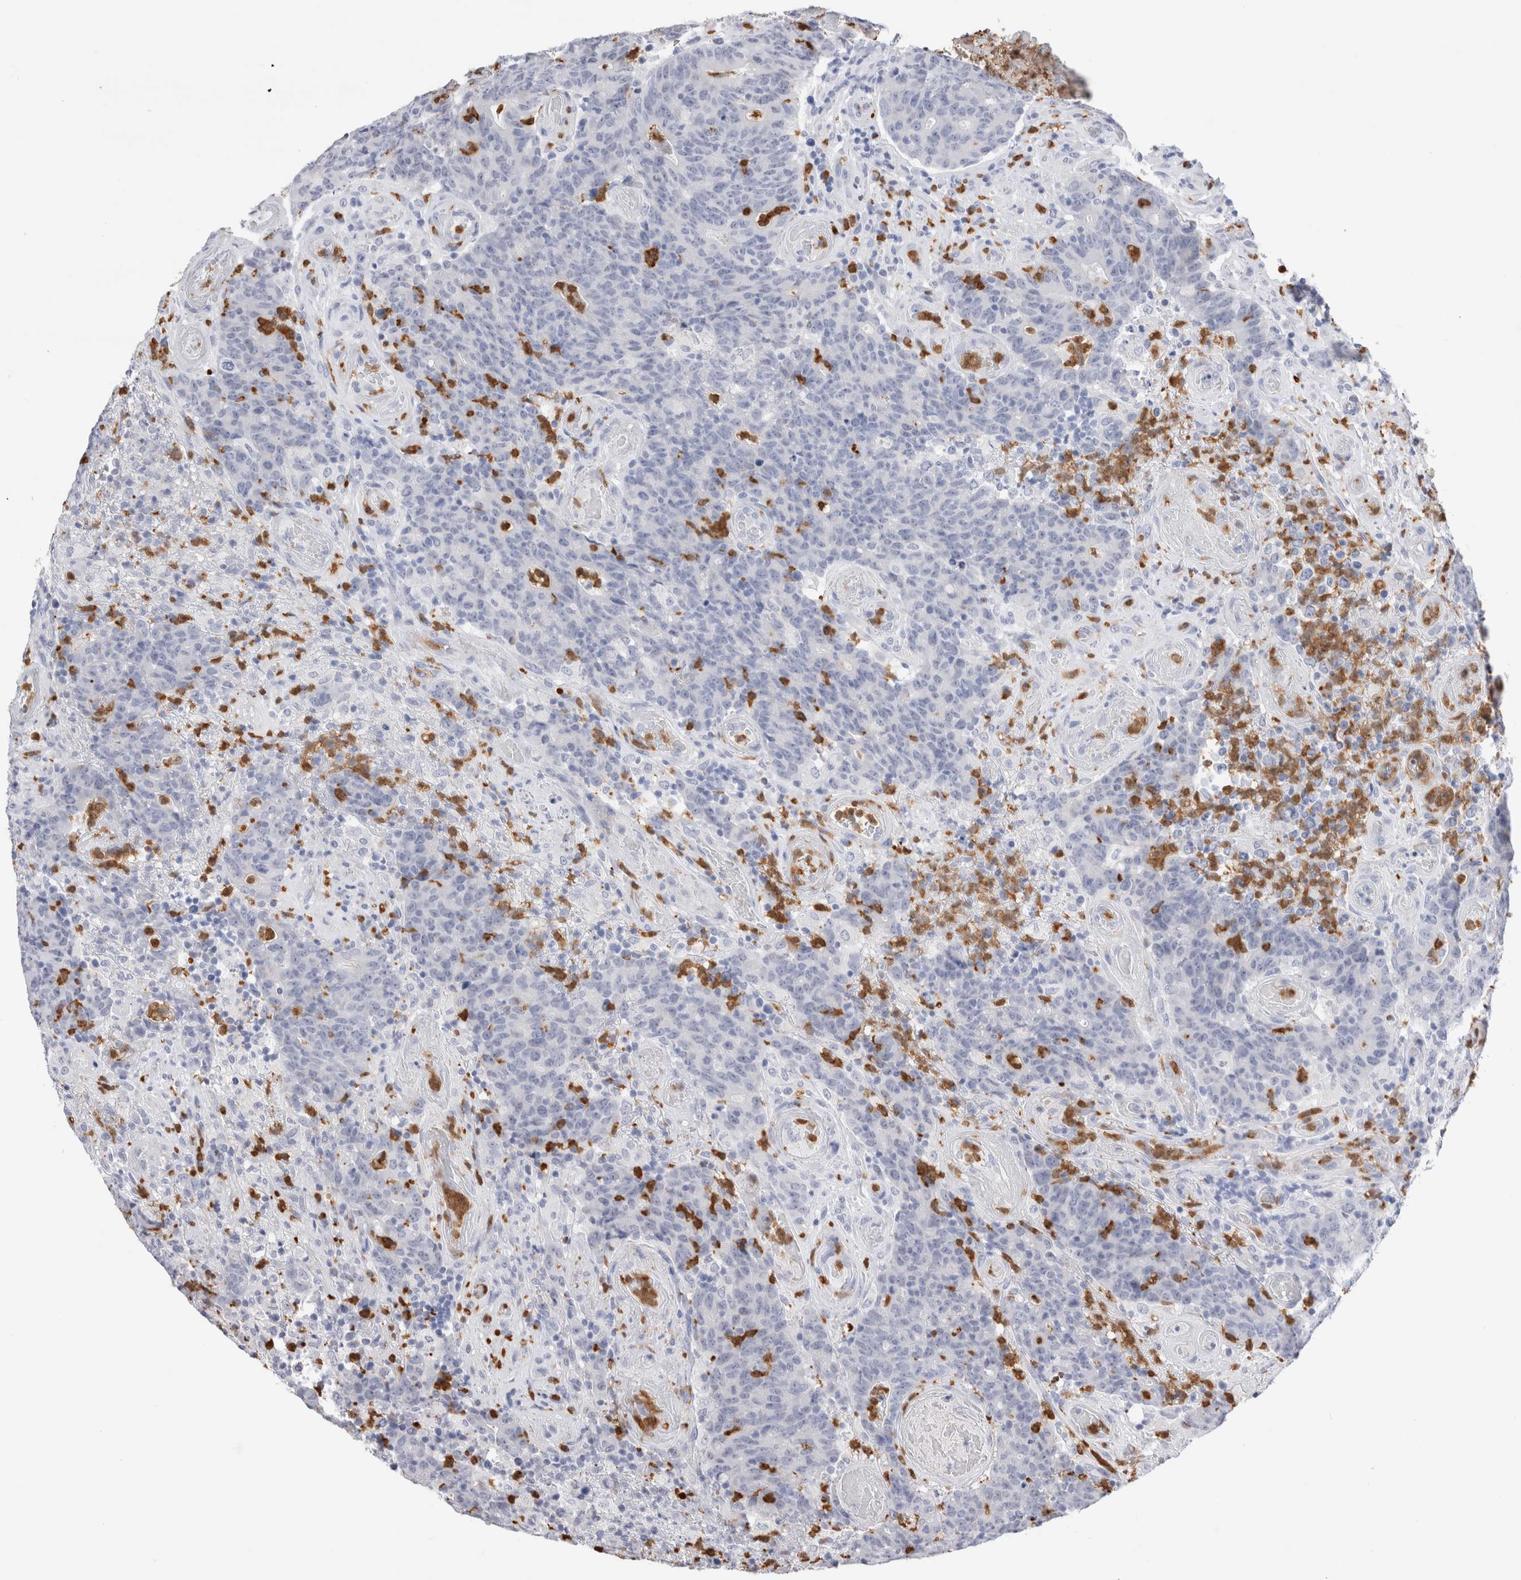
{"staining": {"intensity": "negative", "quantity": "none", "location": "none"}, "tissue": "colorectal cancer", "cell_type": "Tumor cells", "image_type": "cancer", "snomed": [{"axis": "morphology", "description": "Normal tissue, NOS"}, {"axis": "morphology", "description": "Adenocarcinoma, NOS"}, {"axis": "topography", "description": "Colon"}], "caption": "Tumor cells show no significant protein staining in adenocarcinoma (colorectal).", "gene": "SLC10A5", "patient": {"sex": "female", "age": 75}}